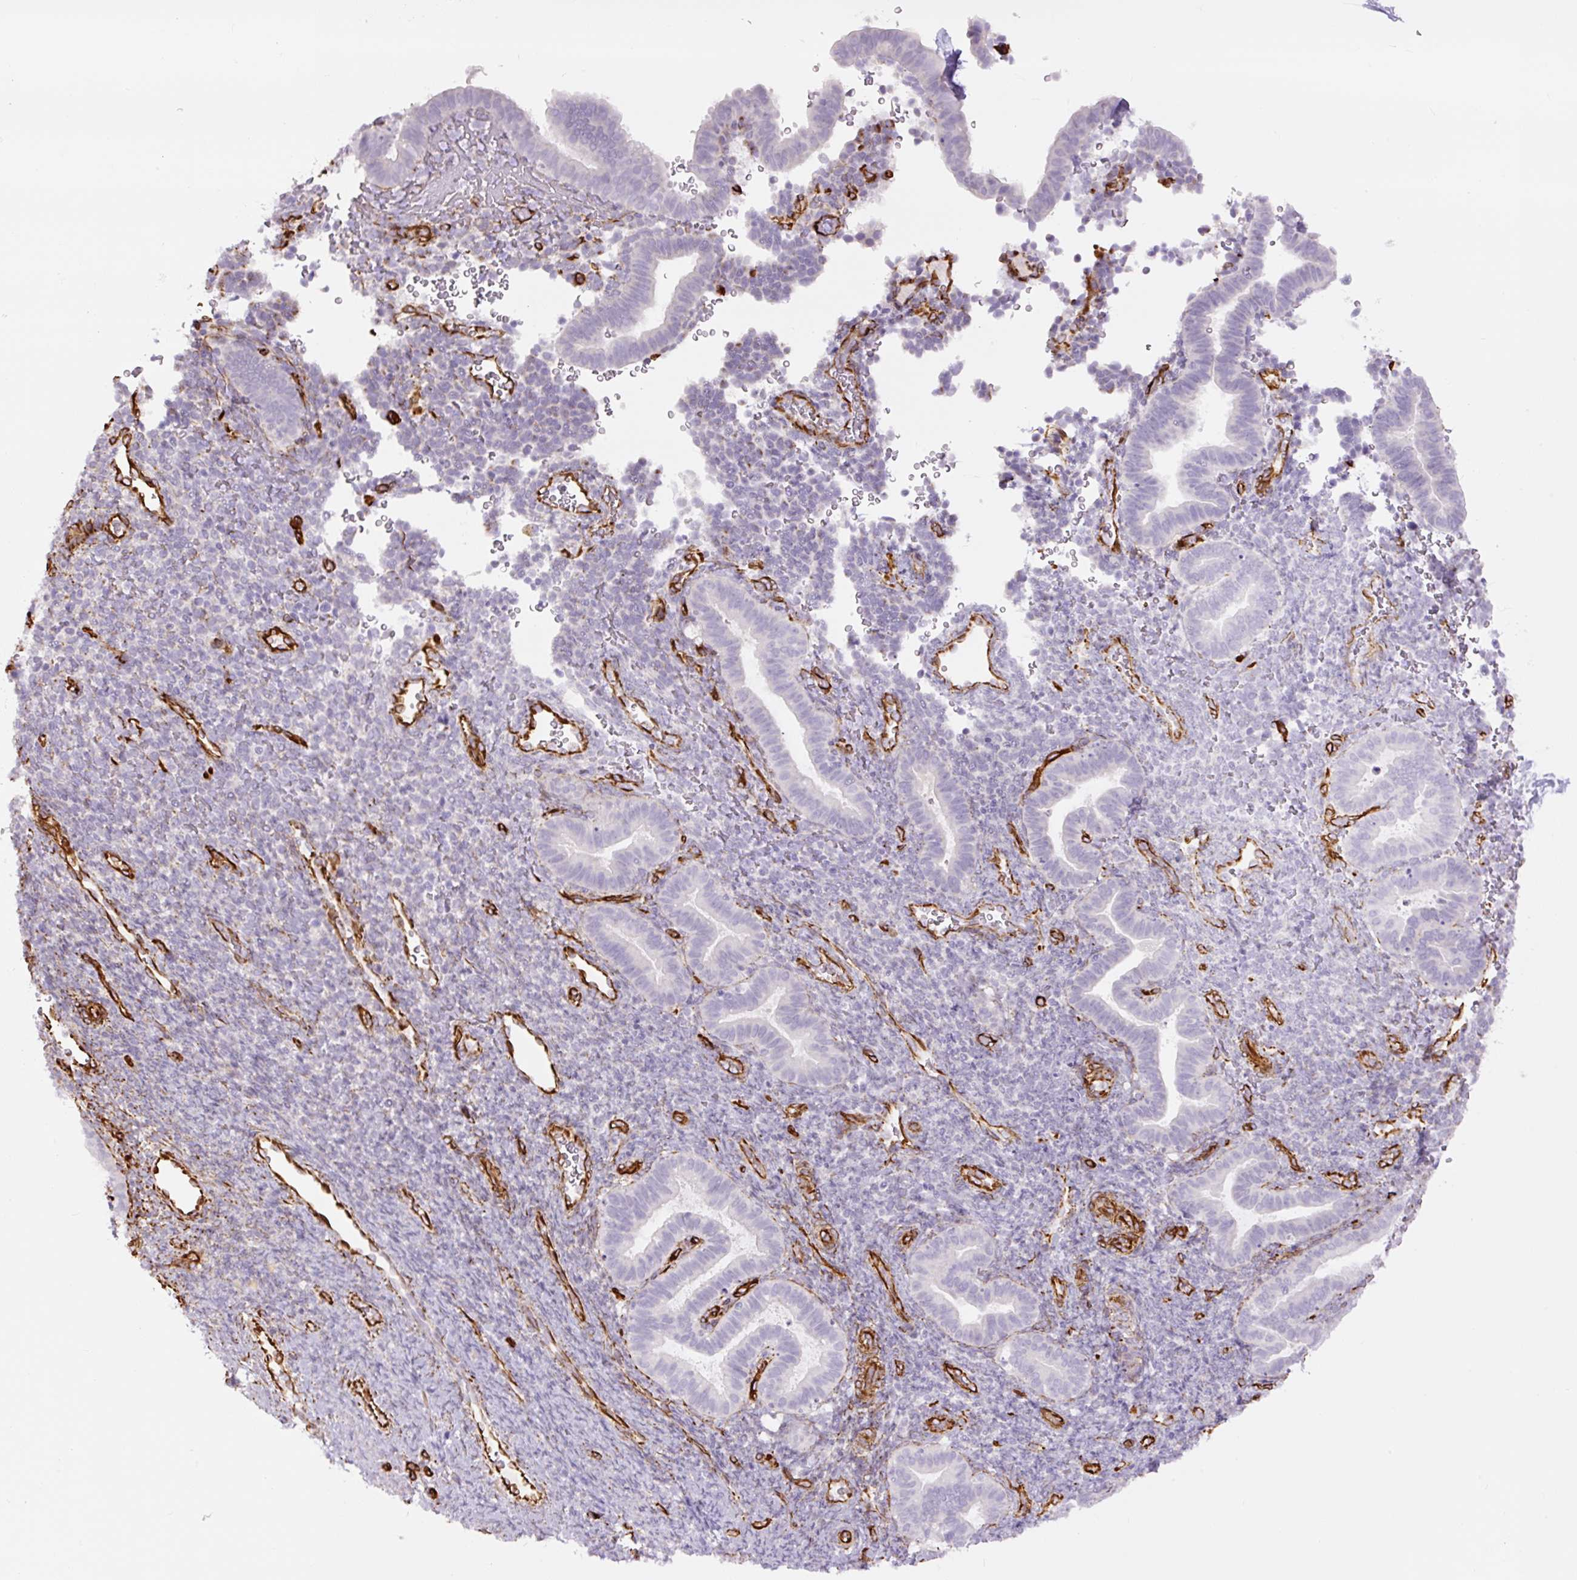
{"staining": {"intensity": "negative", "quantity": "none", "location": "none"}, "tissue": "endometrium", "cell_type": "Cells in endometrial stroma", "image_type": "normal", "snomed": [{"axis": "morphology", "description": "Normal tissue, NOS"}, {"axis": "topography", "description": "Endometrium"}], "caption": "Cells in endometrial stroma show no significant expression in normal endometrium. Nuclei are stained in blue.", "gene": "NES", "patient": {"sex": "female", "age": 34}}